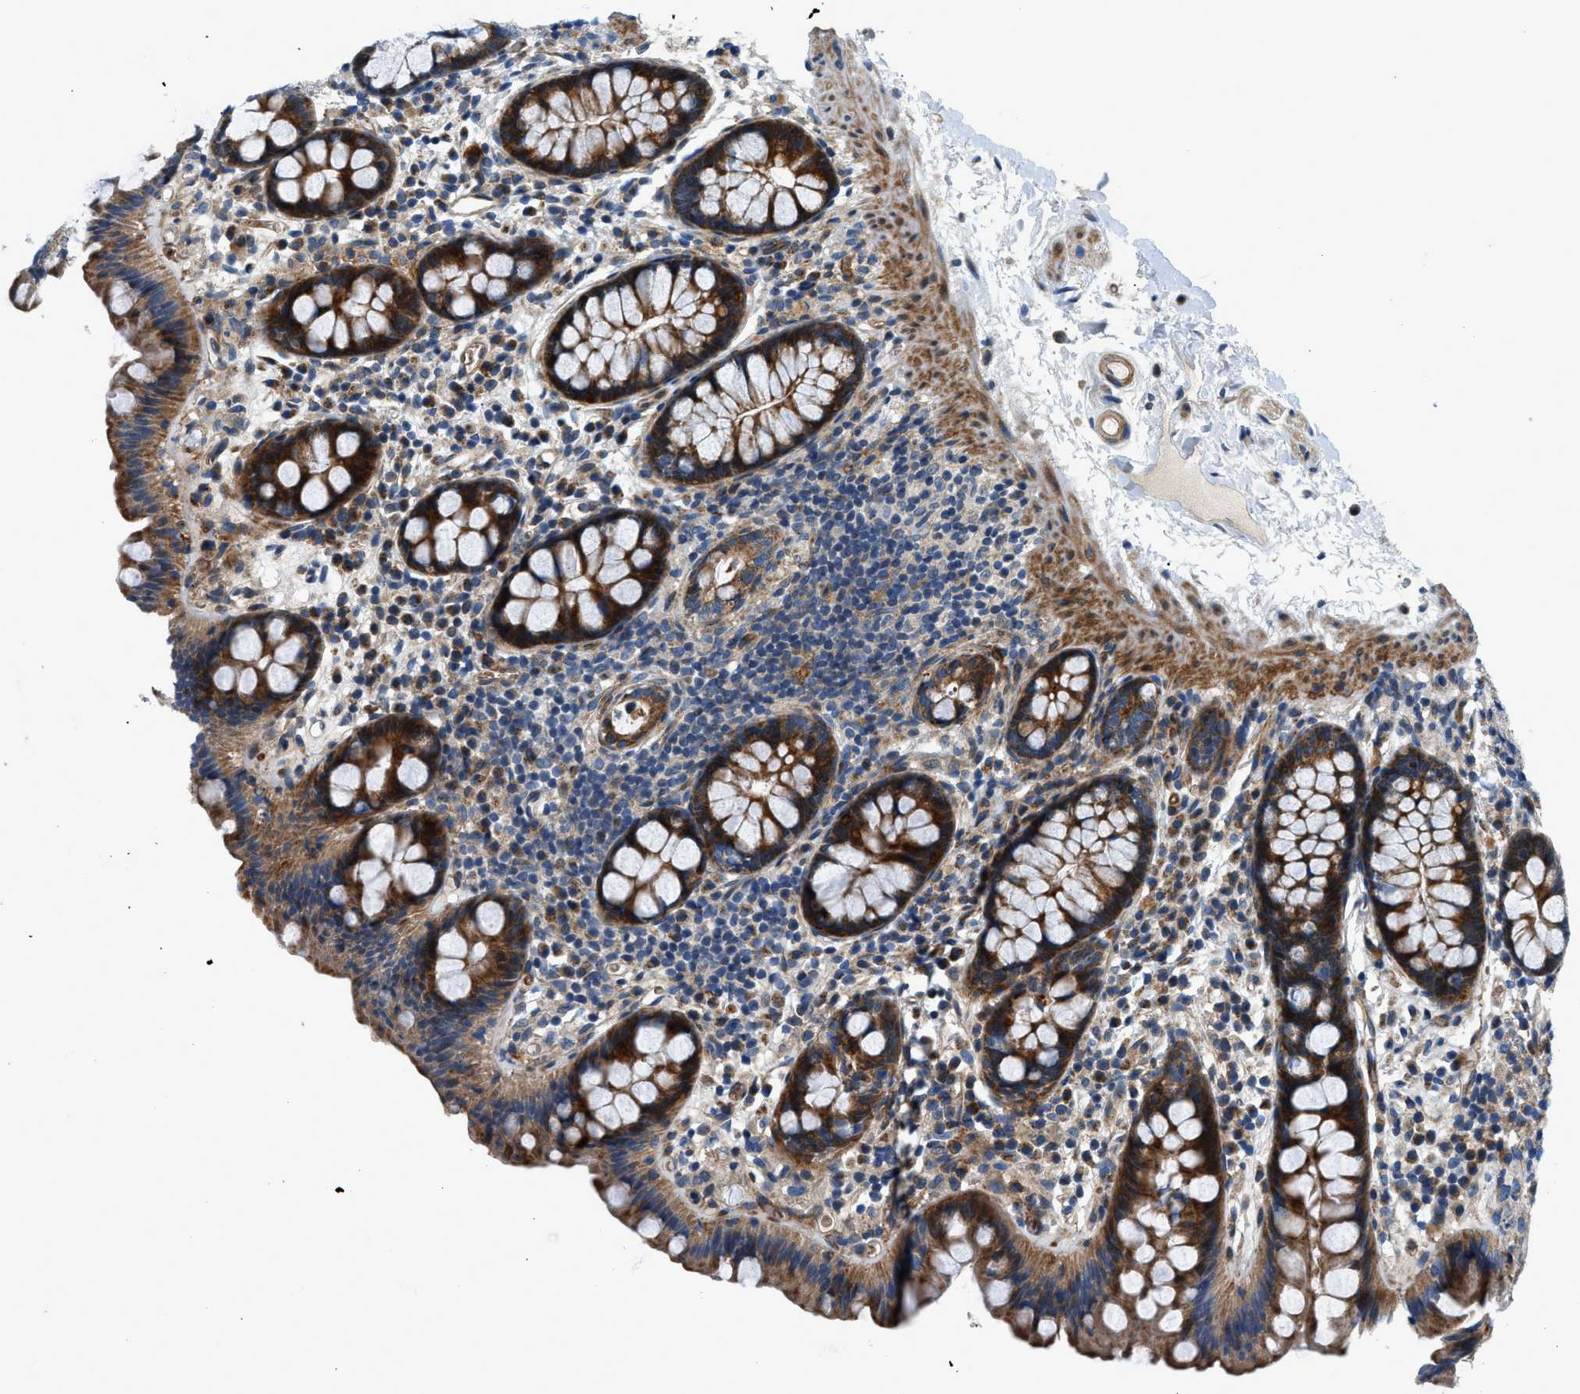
{"staining": {"intensity": "moderate", "quantity": ">75%", "location": "cytoplasmic/membranous"}, "tissue": "colon", "cell_type": "Endothelial cells", "image_type": "normal", "snomed": [{"axis": "morphology", "description": "Normal tissue, NOS"}, {"axis": "topography", "description": "Colon"}], "caption": "High-magnification brightfield microscopy of unremarkable colon stained with DAB (3,3'-diaminobenzidine) (brown) and counterstained with hematoxylin (blue). endothelial cells exhibit moderate cytoplasmic/membranous expression is appreciated in approximately>75% of cells.", "gene": "DHODH", "patient": {"sex": "female", "age": 80}}